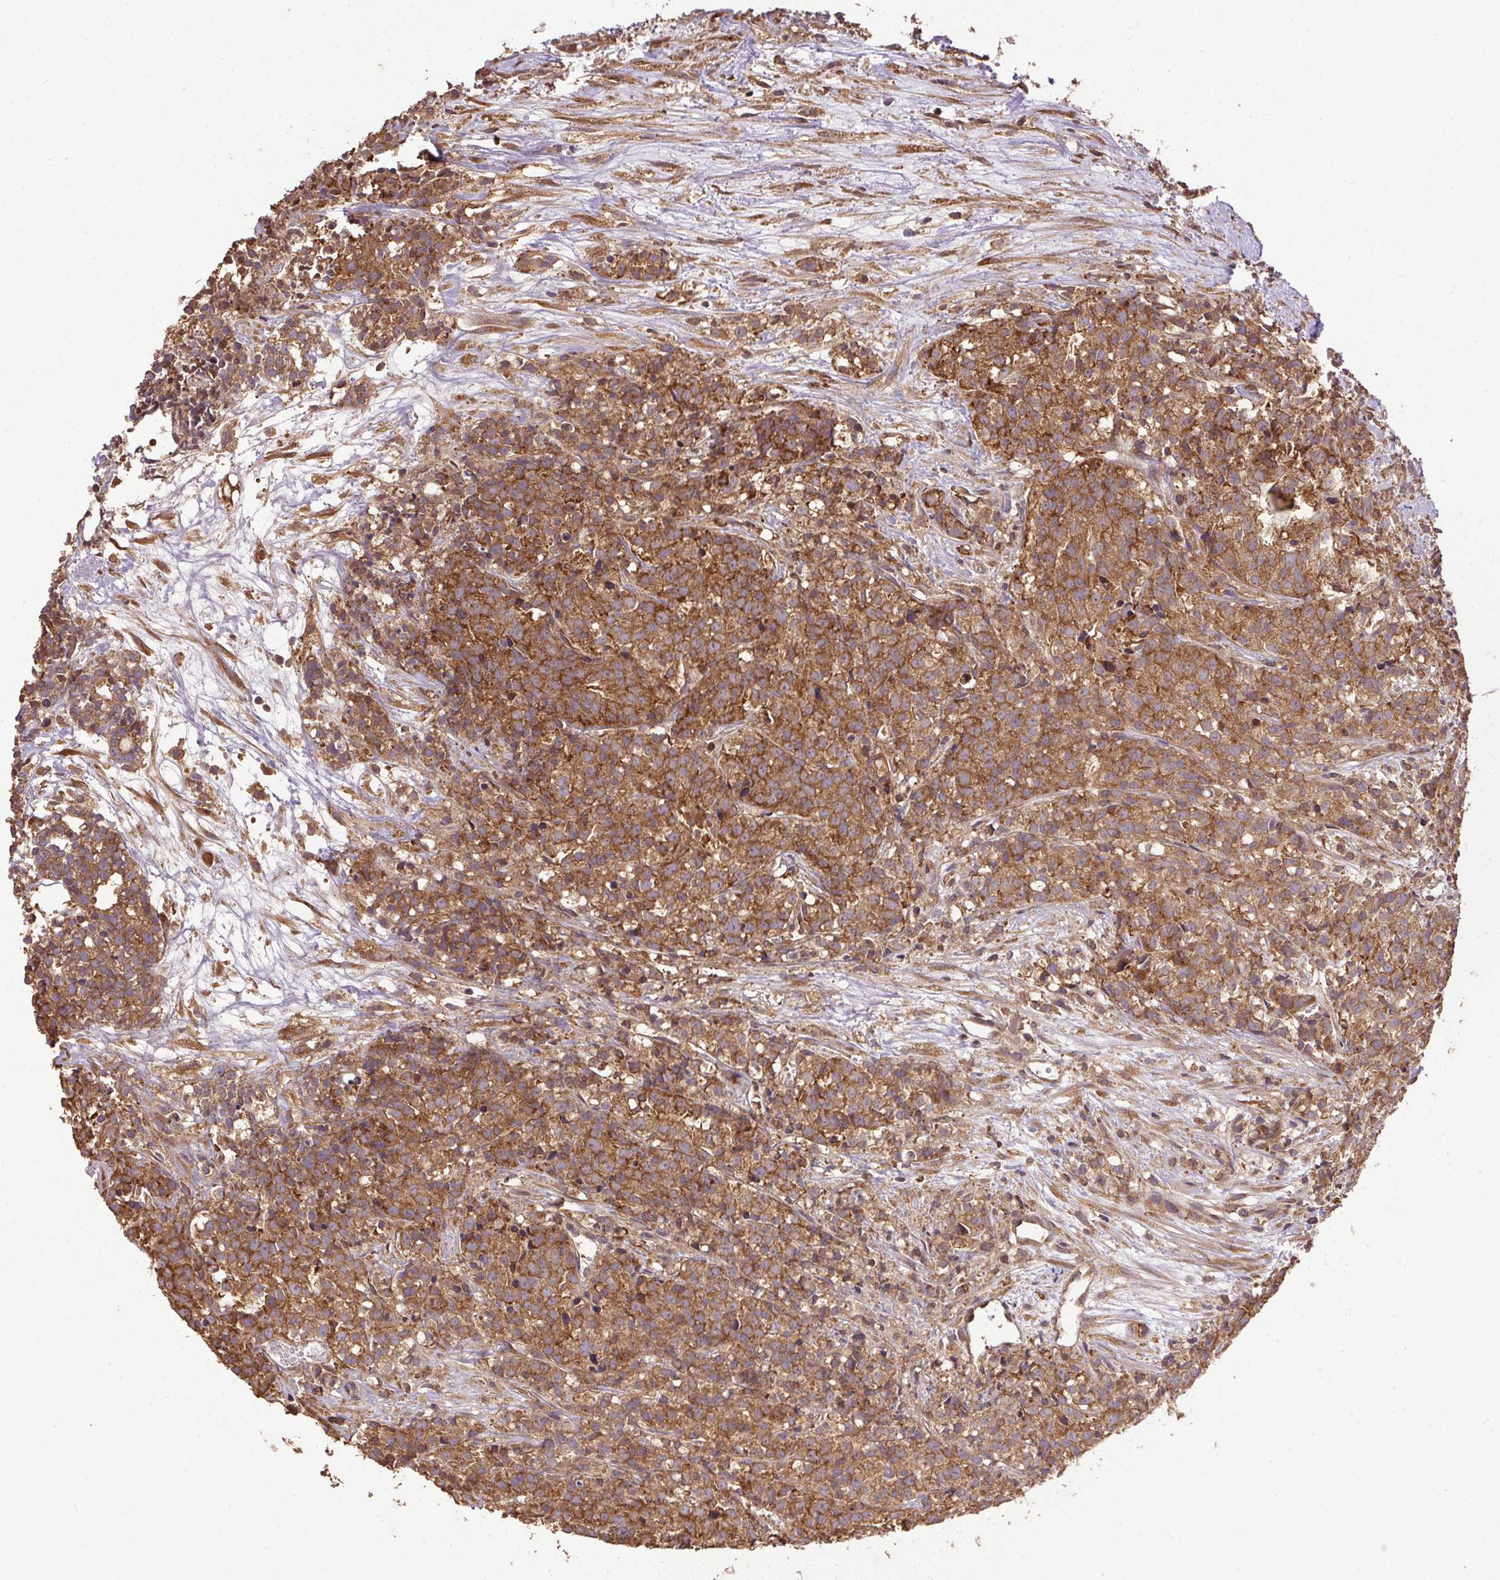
{"staining": {"intensity": "strong", "quantity": ">75%", "location": "cytoplasmic/membranous"}, "tissue": "prostate cancer", "cell_type": "Tumor cells", "image_type": "cancer", "snomed": [{"axis": "morphology", "description": "Adenocarcinoma, High grade"}, {"axis": "topography", "description": "Prostate"}], "caption": "Immunohistochemical staining of human adenocarcinoma (high-grade) (prostate) demonstrates strong cytoplasmic/membranous protein expression in approximately >75% of tumor cells.", "gene": "EIF2S1", "patient": {"sex": "male", "age": 58}}